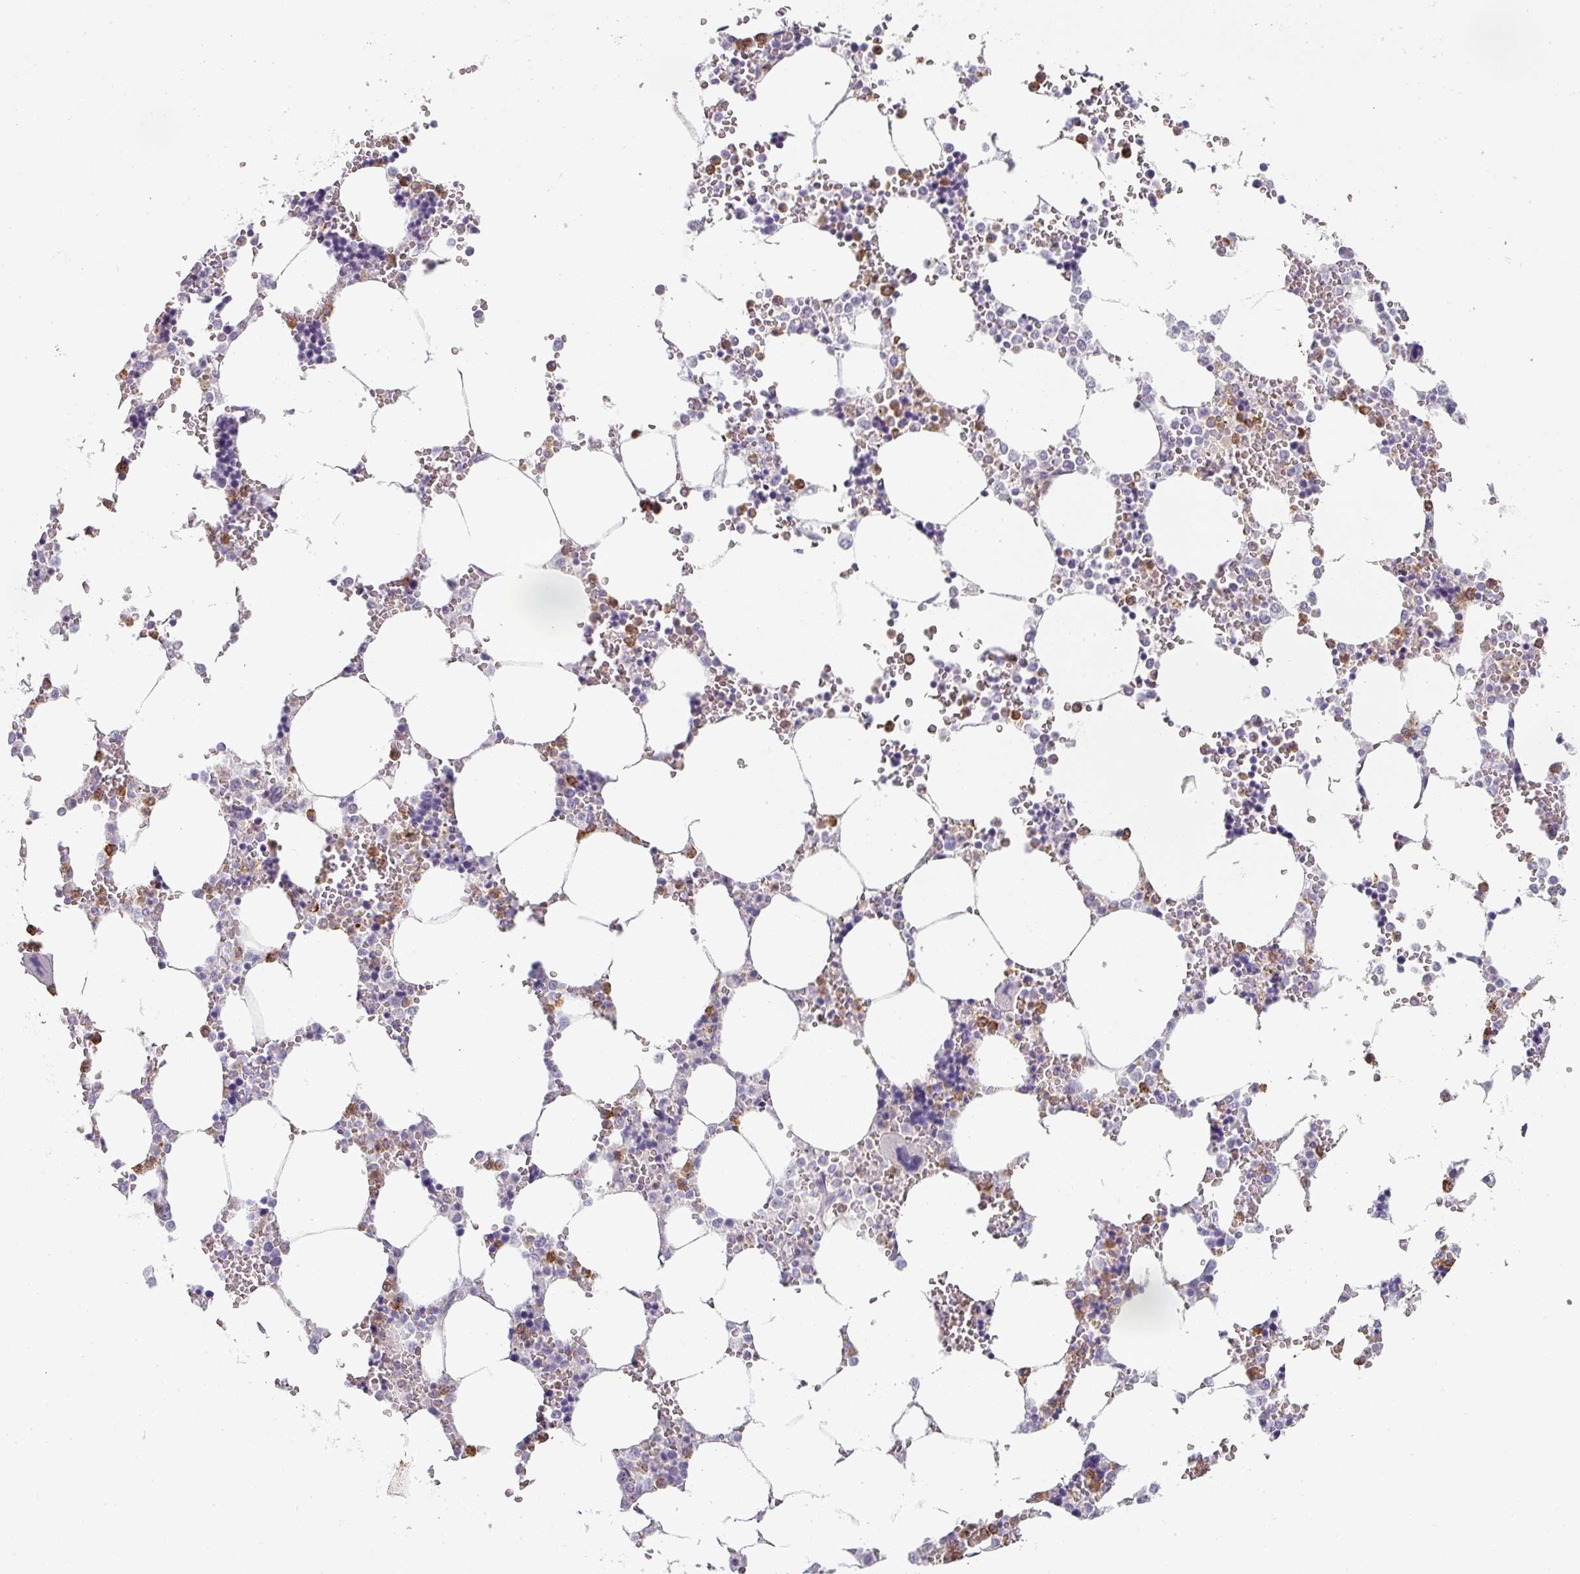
{"staining": {"intensity": "moderate", "quantity": "<25%", "location": "cytoplasmic/membranous"}, "tissue": "bone marrow", "cell_type": "Hematopoietic cells", "image_type": "normal", "snomed": [{"axis": "morphology", "description": "Normal tissue, NOS"}, {"axis": "topography", "description": "Bone marrow"}], "caption": "Bone marrow stained with DAB (3,3'-diaminobenzidine) immunohistochemistry shows low levels of moderate cytoplasmic/membranous expression in approximately <25% of hematopoietic cells.", "gene": "BTLA", "patient": {"sex": "male", "age": 64}}